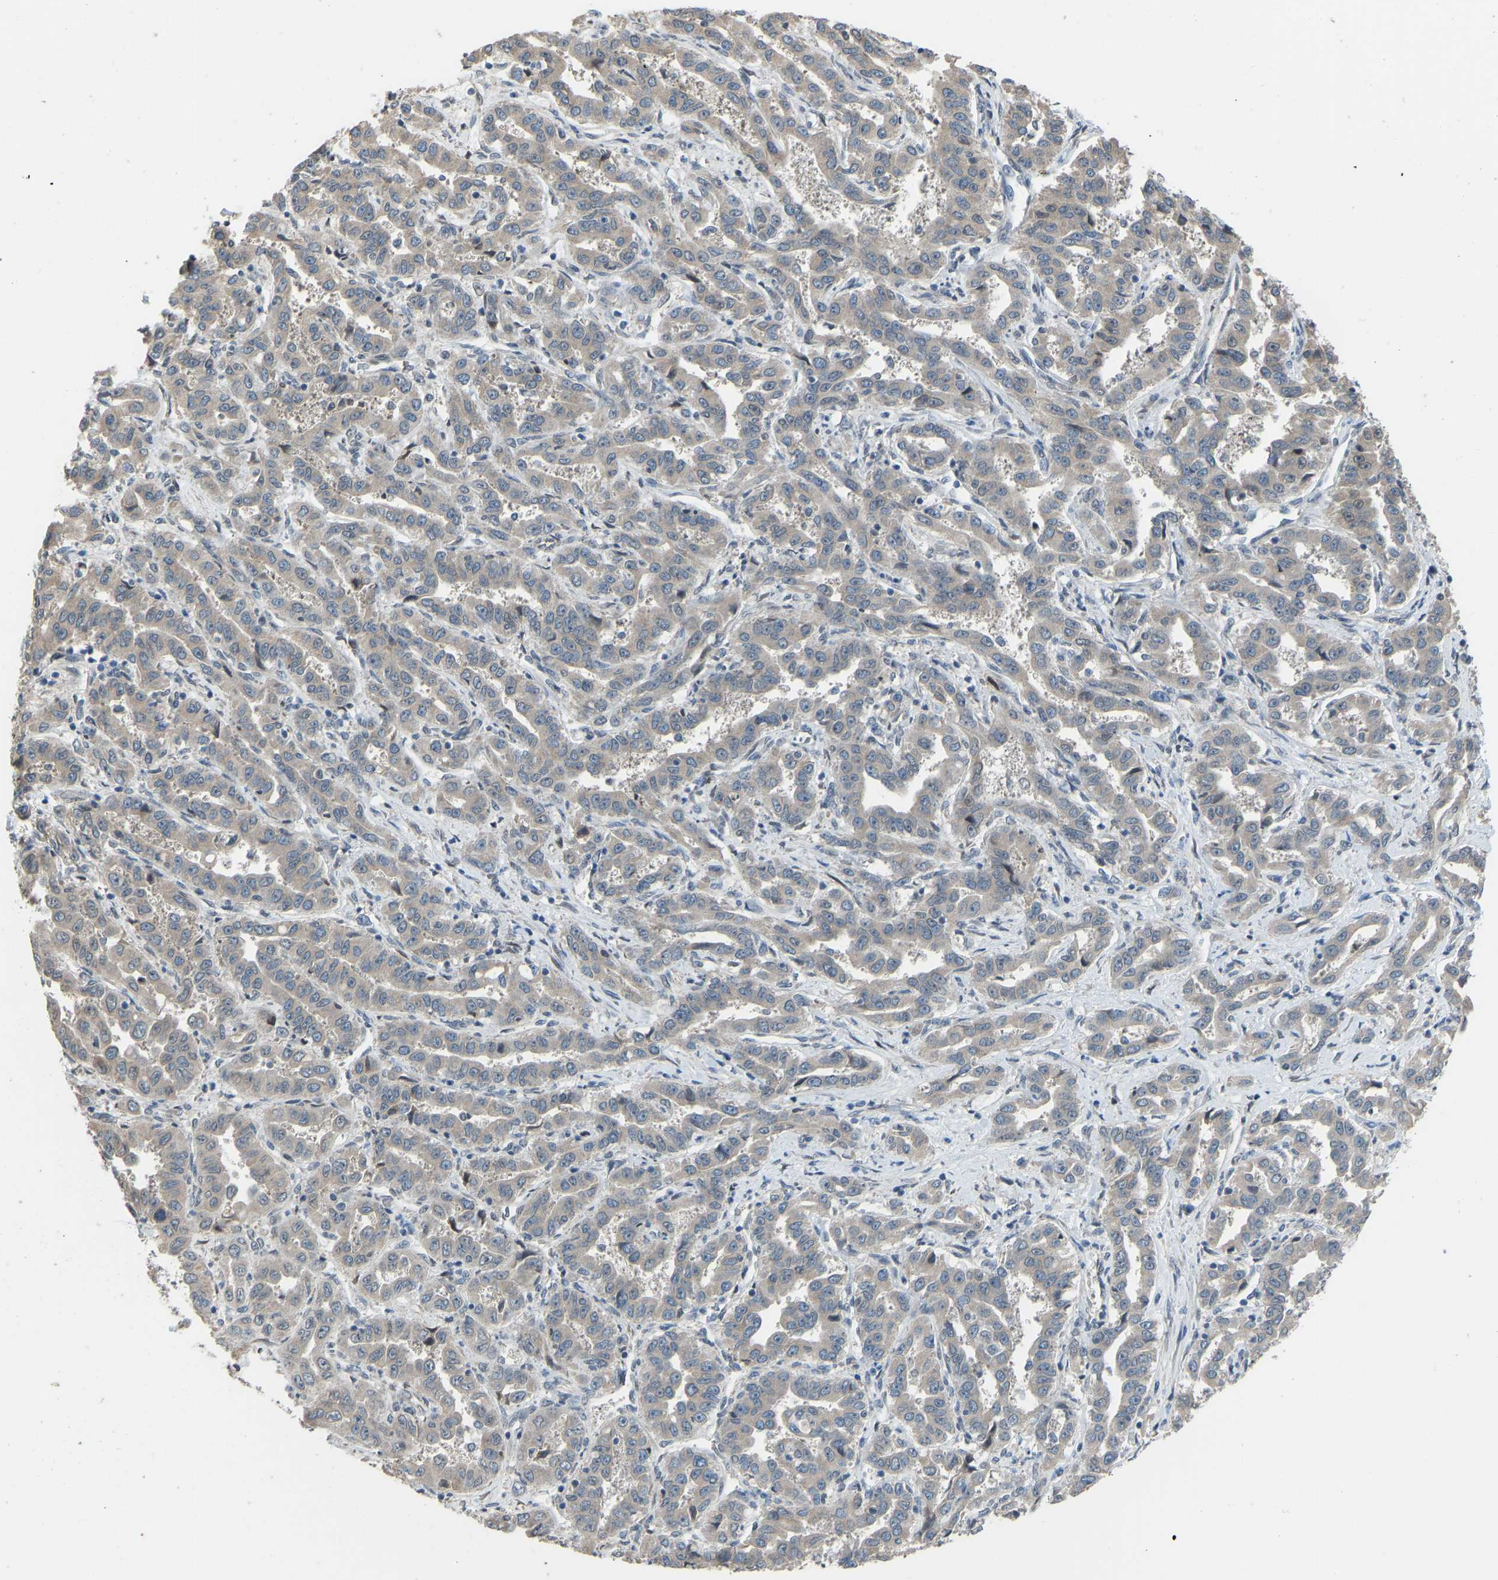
{"staining": {"intensity": "negative", "quantity": "none", "location": "none"}, "tissue": "liver cancer", "cell_type": "Tumor cells", "image_type": "cancer", "snomed": [{"axis": "morphology", "description": "Cholangiocarcinoma"}, {"axis": "topography", "description": "Liver"}], "caption": "The immunohistochemistry (IHC) micrograph has no significant expression in tumor cells of liver cholangiocarcinoma tissue. The staining is performed using DAB brown chromogen with nuclei counter-stained in using hematoxylin.", "gene": "KPNA6", "patient": {"sex": "male", "age": 59}}